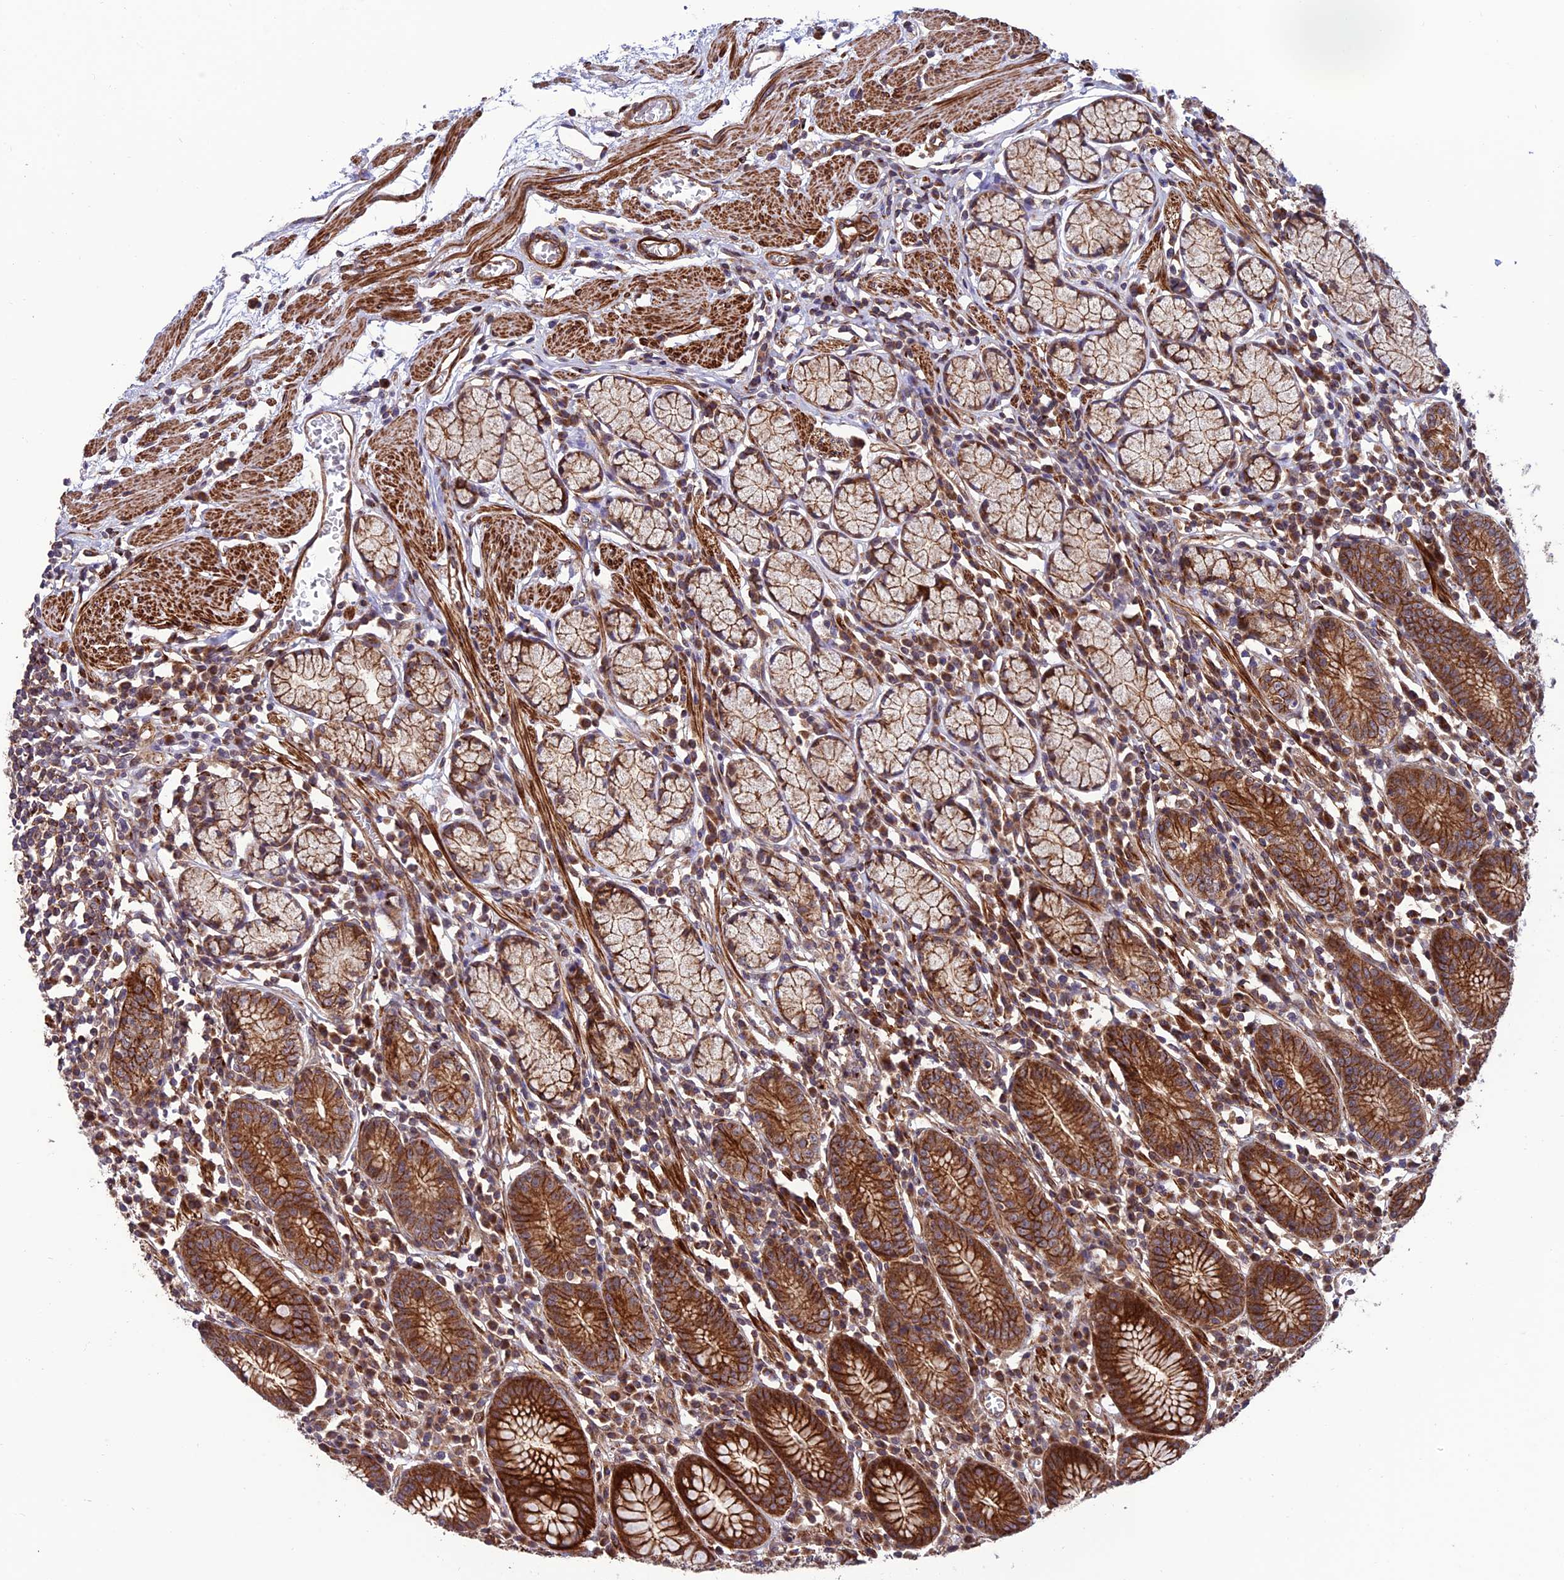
{"staining": {"intensity": "strong", "quantity": ">75%", "location": "cytoplasmic/membranous"}, "tissue": "stomach", "cell_type": "Glandular cells", "image_type": "normal", "snomed": [{"axis": "morphology", "description": "Normal tissue, NOS"}, {"axis": "topography", "description": "Stomach"}], "caption": "Immunohistochemistry image of normal stomach stained for a protein (brown), which demonstrates high levels of strong cytoplasmic/membranous staining in about >75% of glandular cells.", "gene": "TNIP3", "patient": {"sex": "male", "age": 55}}